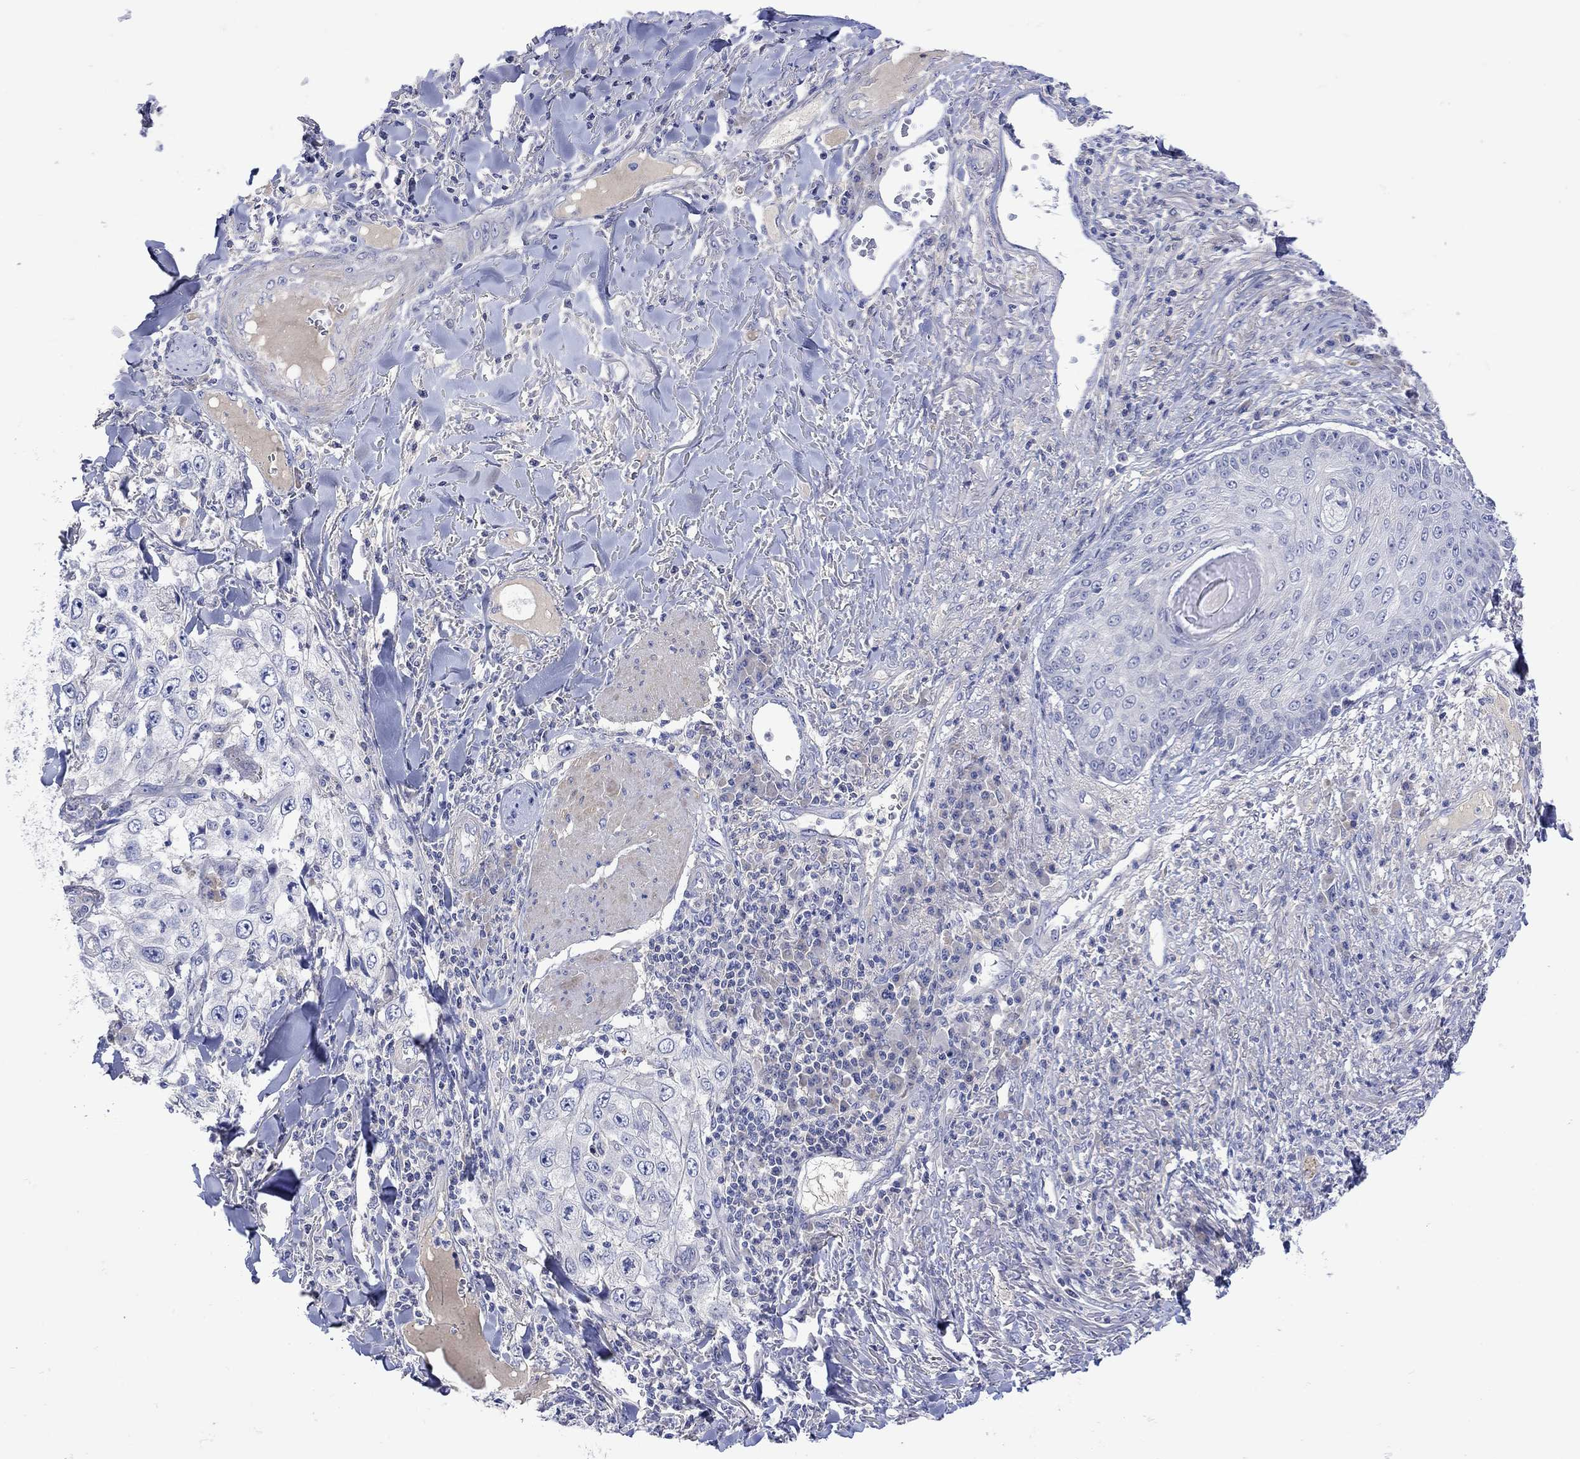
{"staining": {"intensity": "negative", "quantity": "none", "location": "none"}, "tissue": "skin cancer", "cell_type": "Tumor cells", "image_type": "cancer", "snomed": [{"axis": "morphology", "description": "Squamous cell carcinoma, NOS"}, {"axis": "topography", "description": "Skin"}], "caption": "DAB (3,3'-diaminobenzidine) immunohistochemical staining of skin cancer (squamous cell carcinoma) exhibits no significant staining in tumor cells. (DAB immunohistochemistry with hematoxylin counter stain).", "gene": "MSI1", "patient": {"sex": "male", "age": 82}}